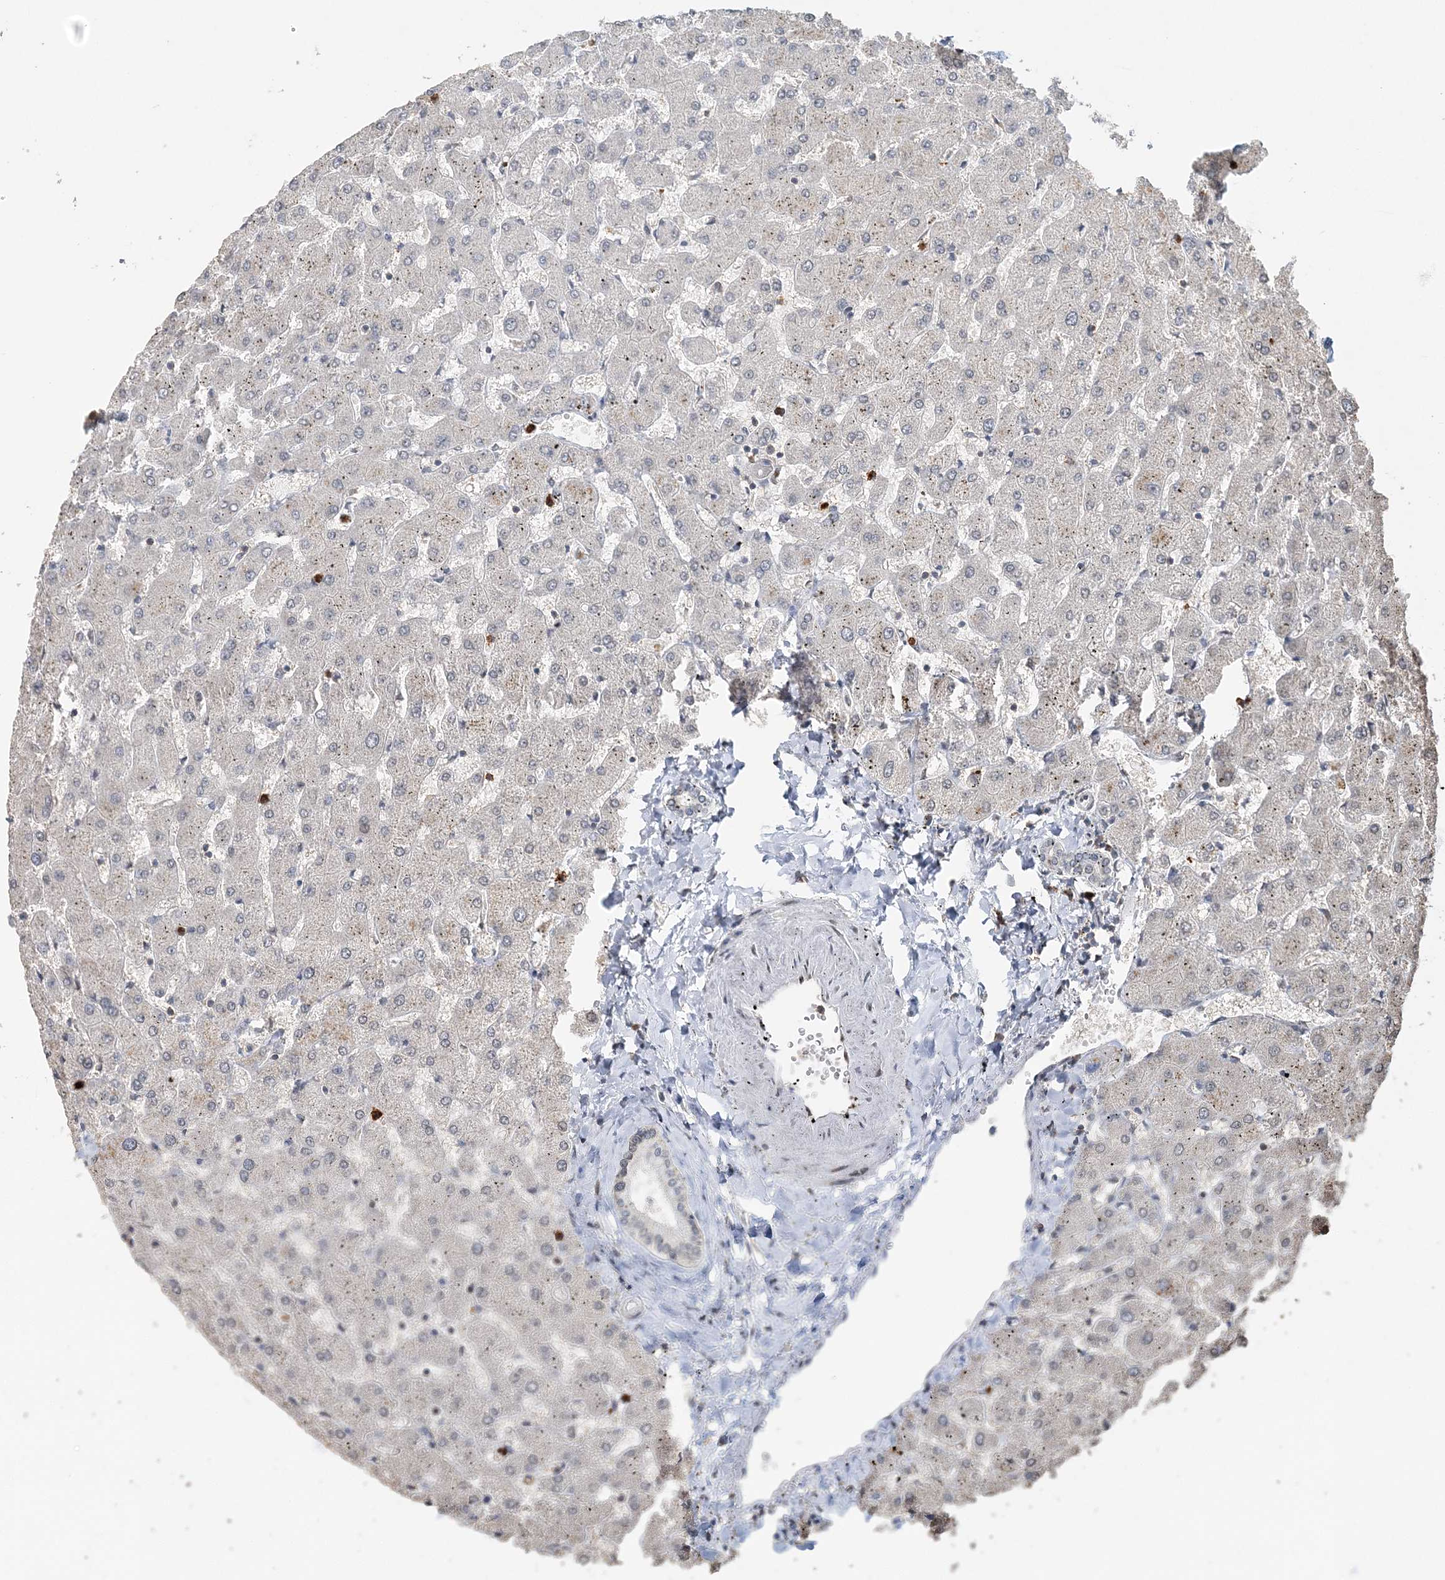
{"staining": {"intensity": "negative", "quantity": "none", "location": "none"}, "tissue": "liver", "cell_type": "Cholangiocytes", "image_type": "normal", "snomed": [{"axis": "morphology", "description": "Normal tissue, NOS"}, {"axis": "topography", "description": "Liver"}], "caption": "Immunohistochemistry (IHC) micrograph of unremarkable human liver stained for a protein (brown), which exhibits no positivity in cholangiocytes. (Stains: DAB IHC with hematoxylin counter stain, Microscopy: brightfield microscopy at high magnification).", "gene": "FAM110A", "patient": {"sex": "female", "age": 63}}